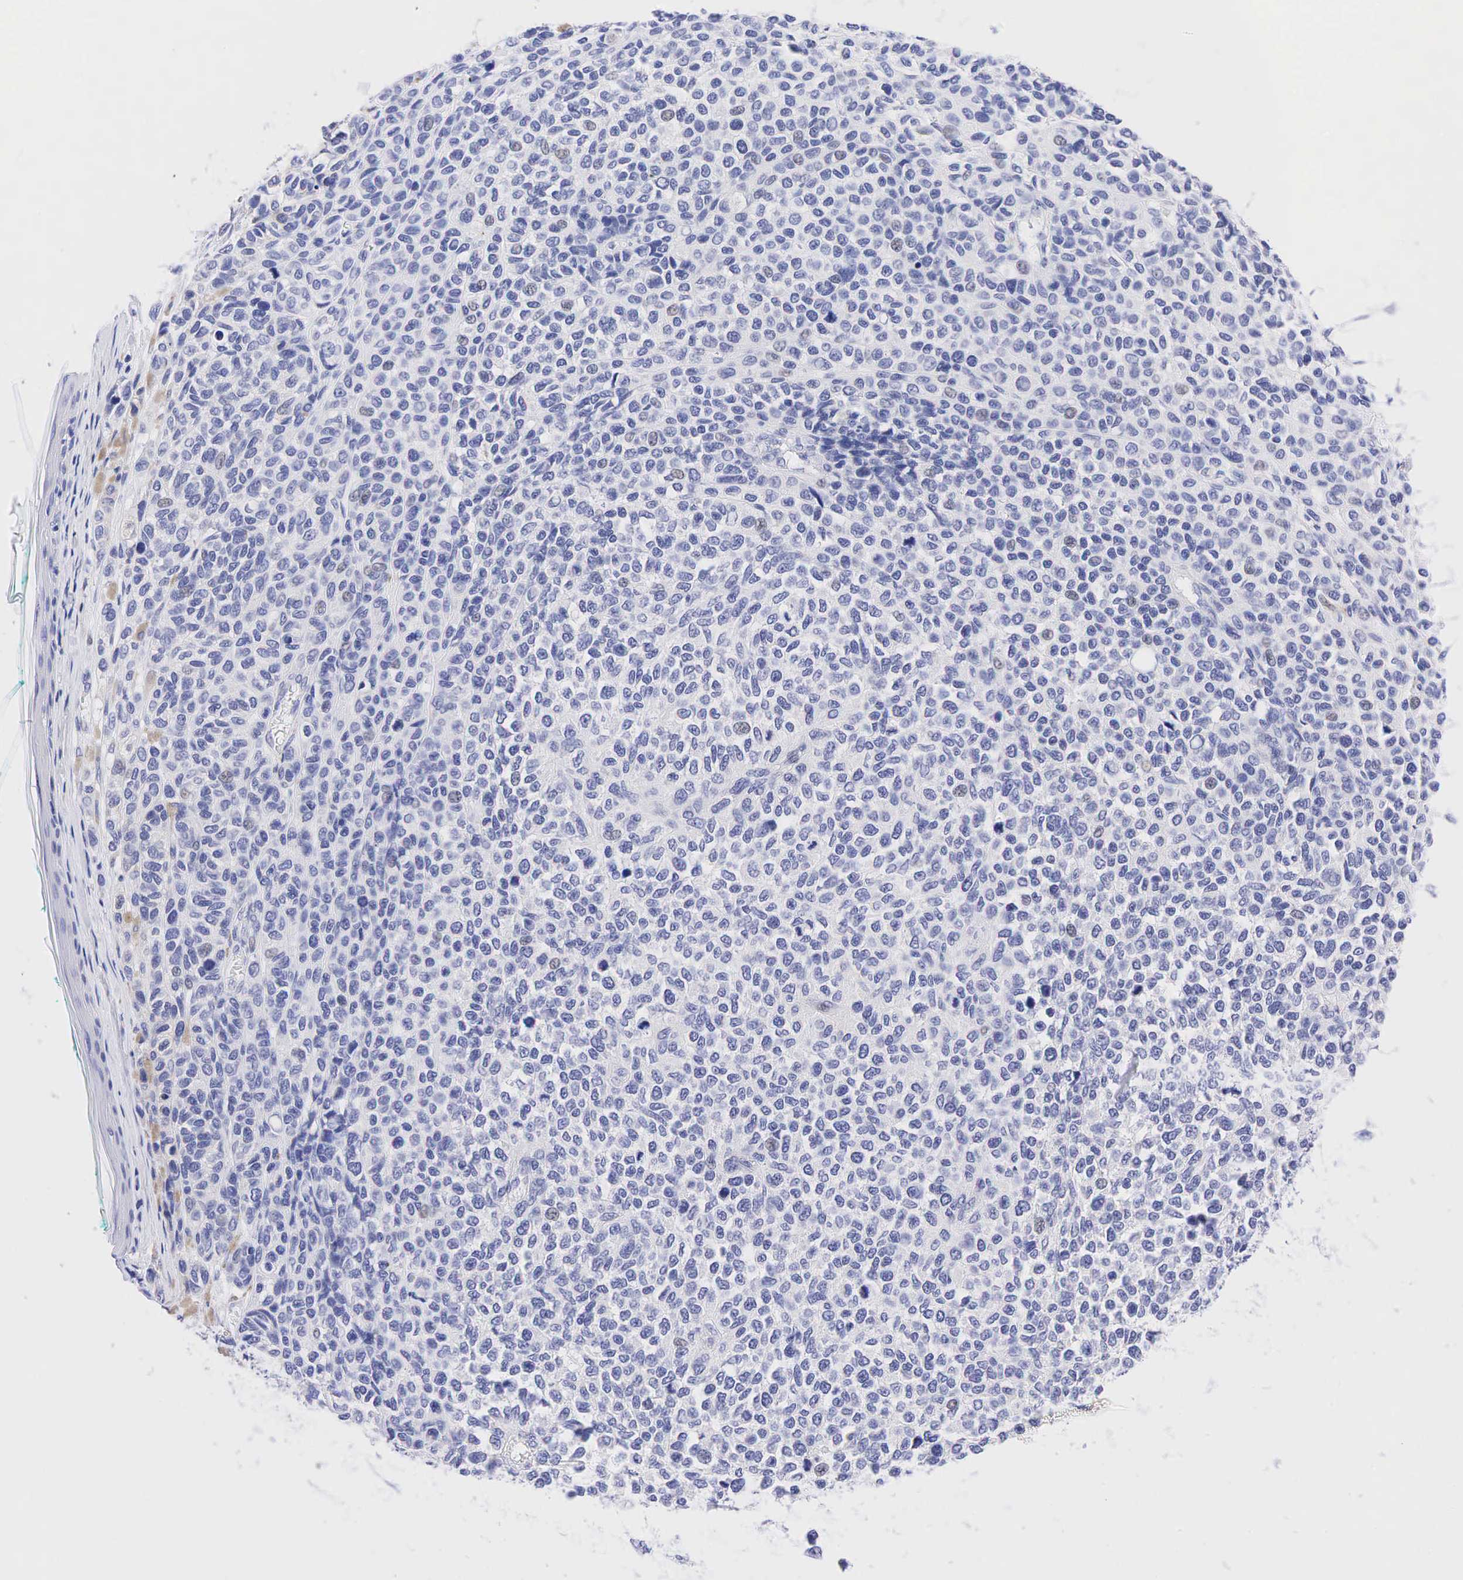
{"staining": {"intensity": "negative", "quantity": "none", "location": "none"}, "tissue": "melanoma", "cell_type": "Tumor cells", "image_type": "cancer", "snomed": [{"axis": "morphology", "description": "Malignant melanoma, NOS"}, {"axis": "topography", "description": "Skin"}], "caption": "Image shows no significant protein staining in tumor cells of melanoma.", "gene": "AR", "patient": {"sex": "female", "age": 85}}